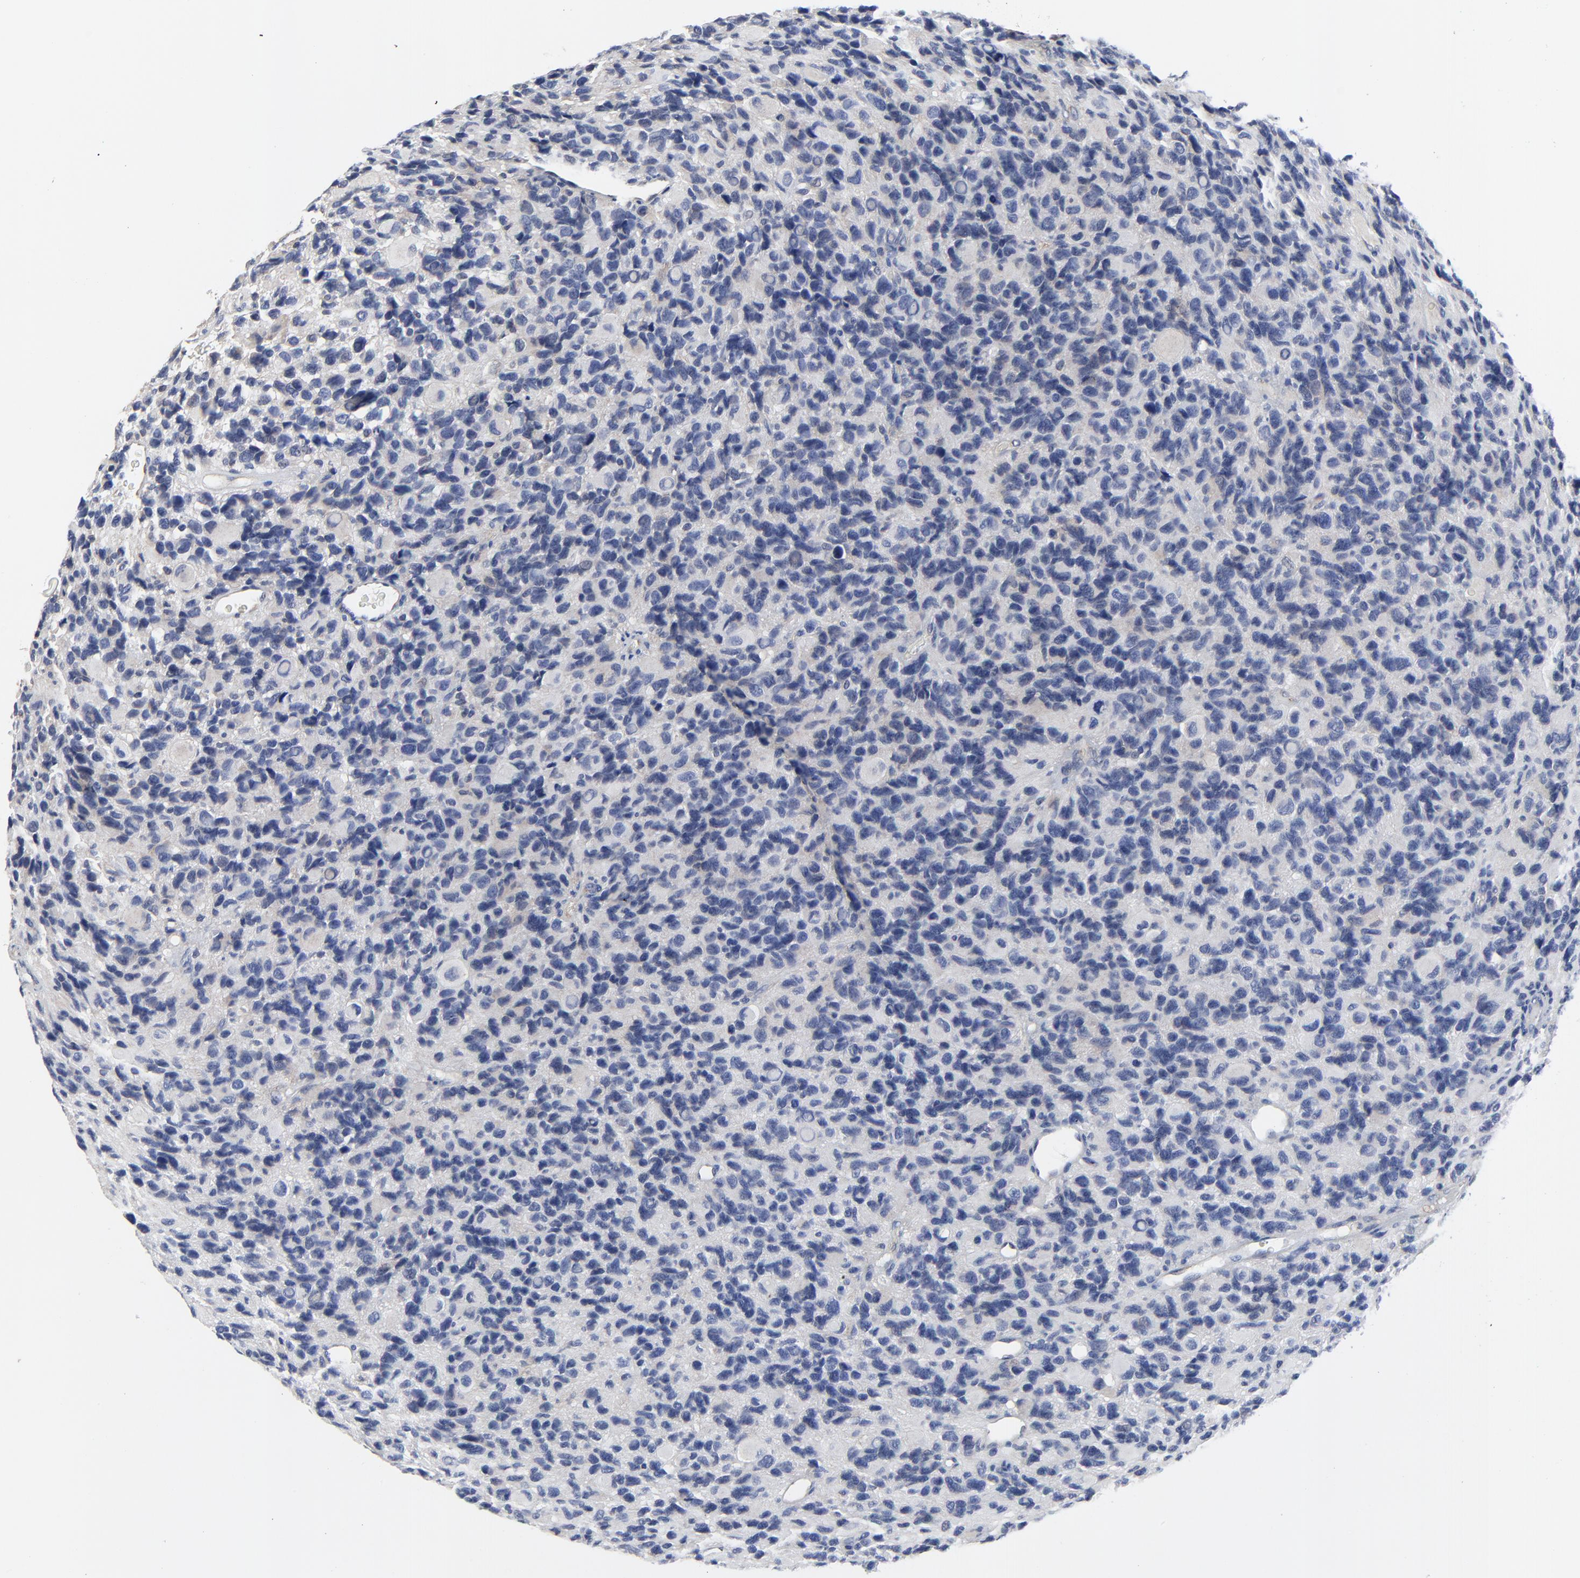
{"staining": {"intensity": "negative", "quantity": "none", "location": "none"}, "tissue": "glioma", "cell_type": "Tumor cells", "image_type": "cancer", "snomed": [{"axis": "morphology", "description": "Glioma, malignant, High grade"}, {"axis": "topography", "description": "Brain"}], "caption": "Tumor cells show no significant protein expression in malignant glioma (high-grade).", "gene": "NXF3", "patient": {"sex": "male", "age": 77}}